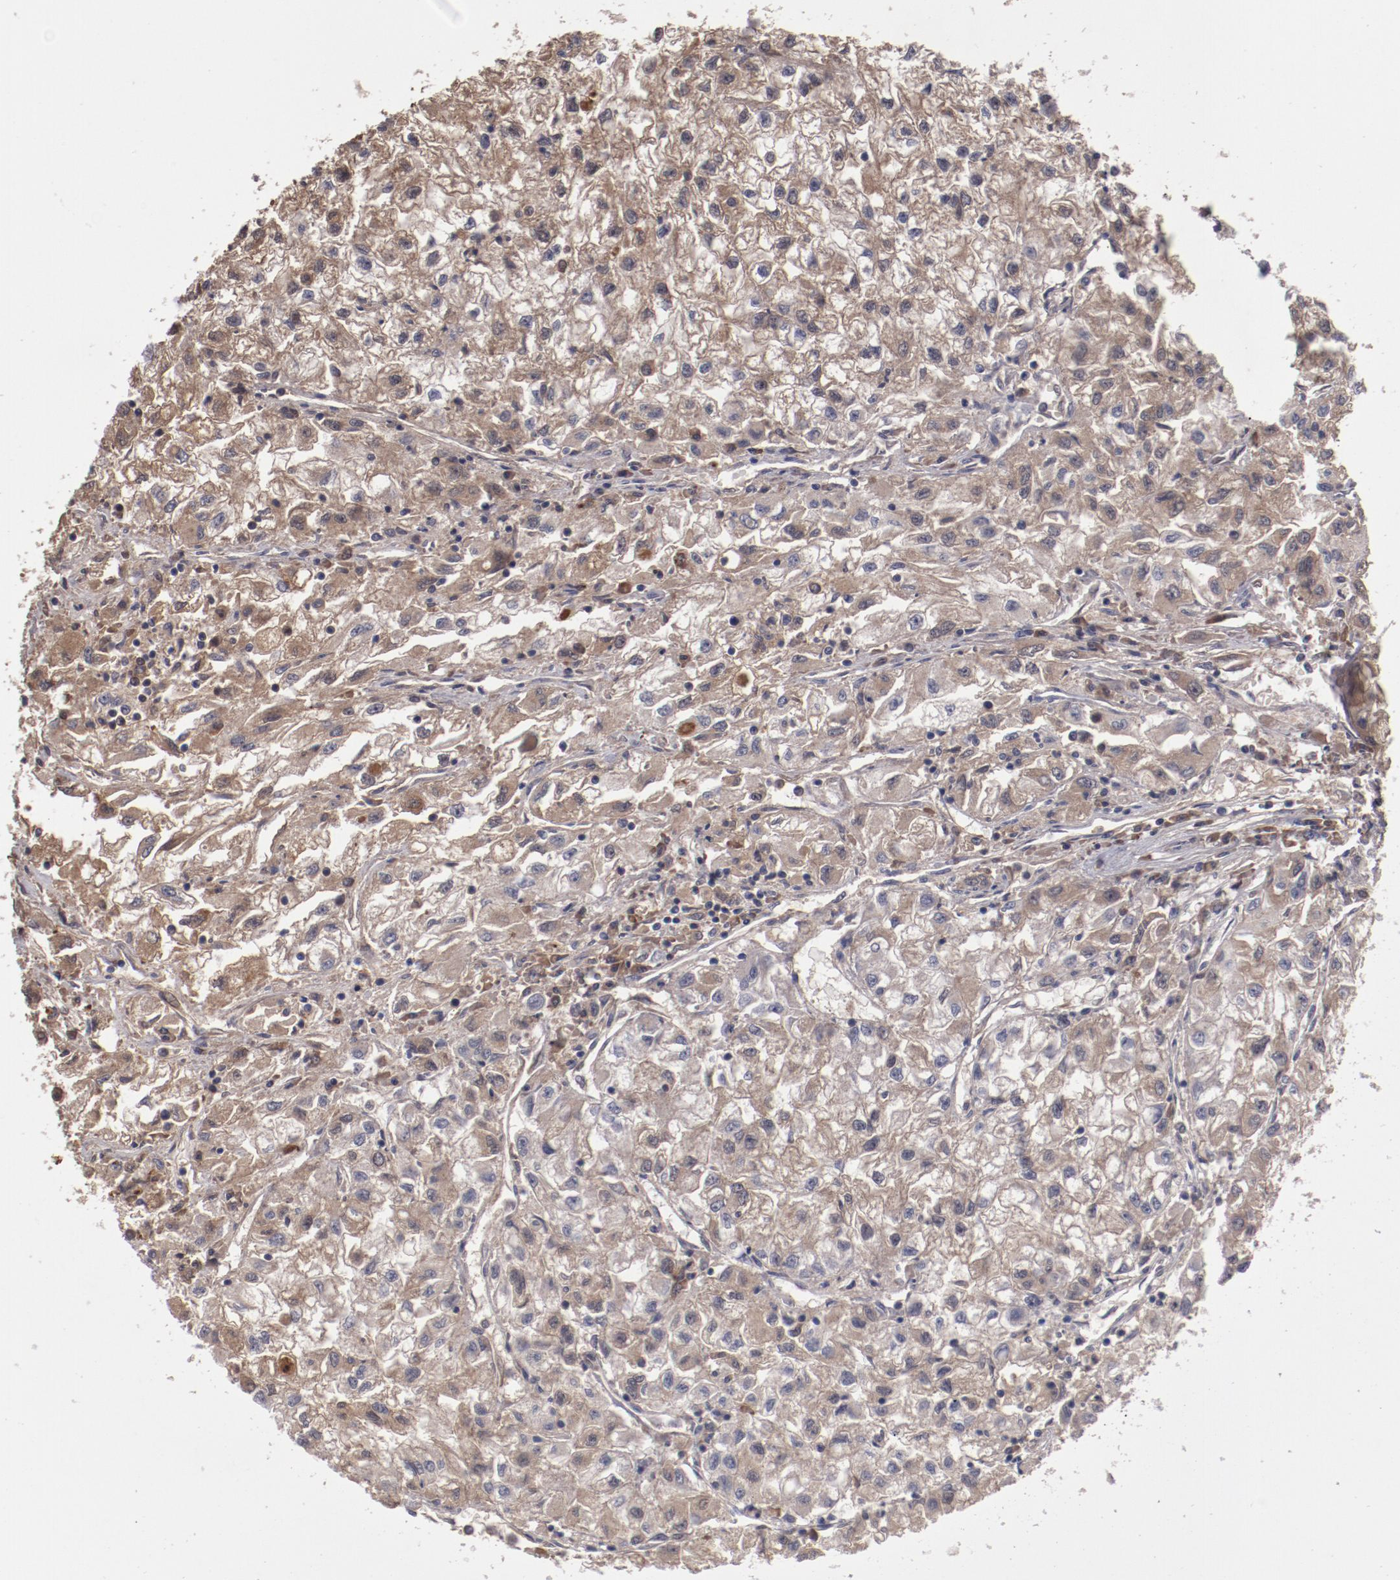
{"staining": {"intensity": "weak", "quantity": ">75%", "location": "cytoplasmic/membranous"}, "tissue": "renal cancer", "cell_type": "Tumor cells", "image_type": "cancer", "snomed": [{"axis": "morphology", "description": "Adenocarcinoma, NOS"}, {"axis": "topography", "description": "Kidney"}], "caption": "Human renal cancer (adenocarcinoma) stained for a protein (brown) displays weak cytoplasmic/membranous positive staining in approximately >75% of tumor cells.", "gene": "CP", "patient": {"sex": "male", "age": 59}}